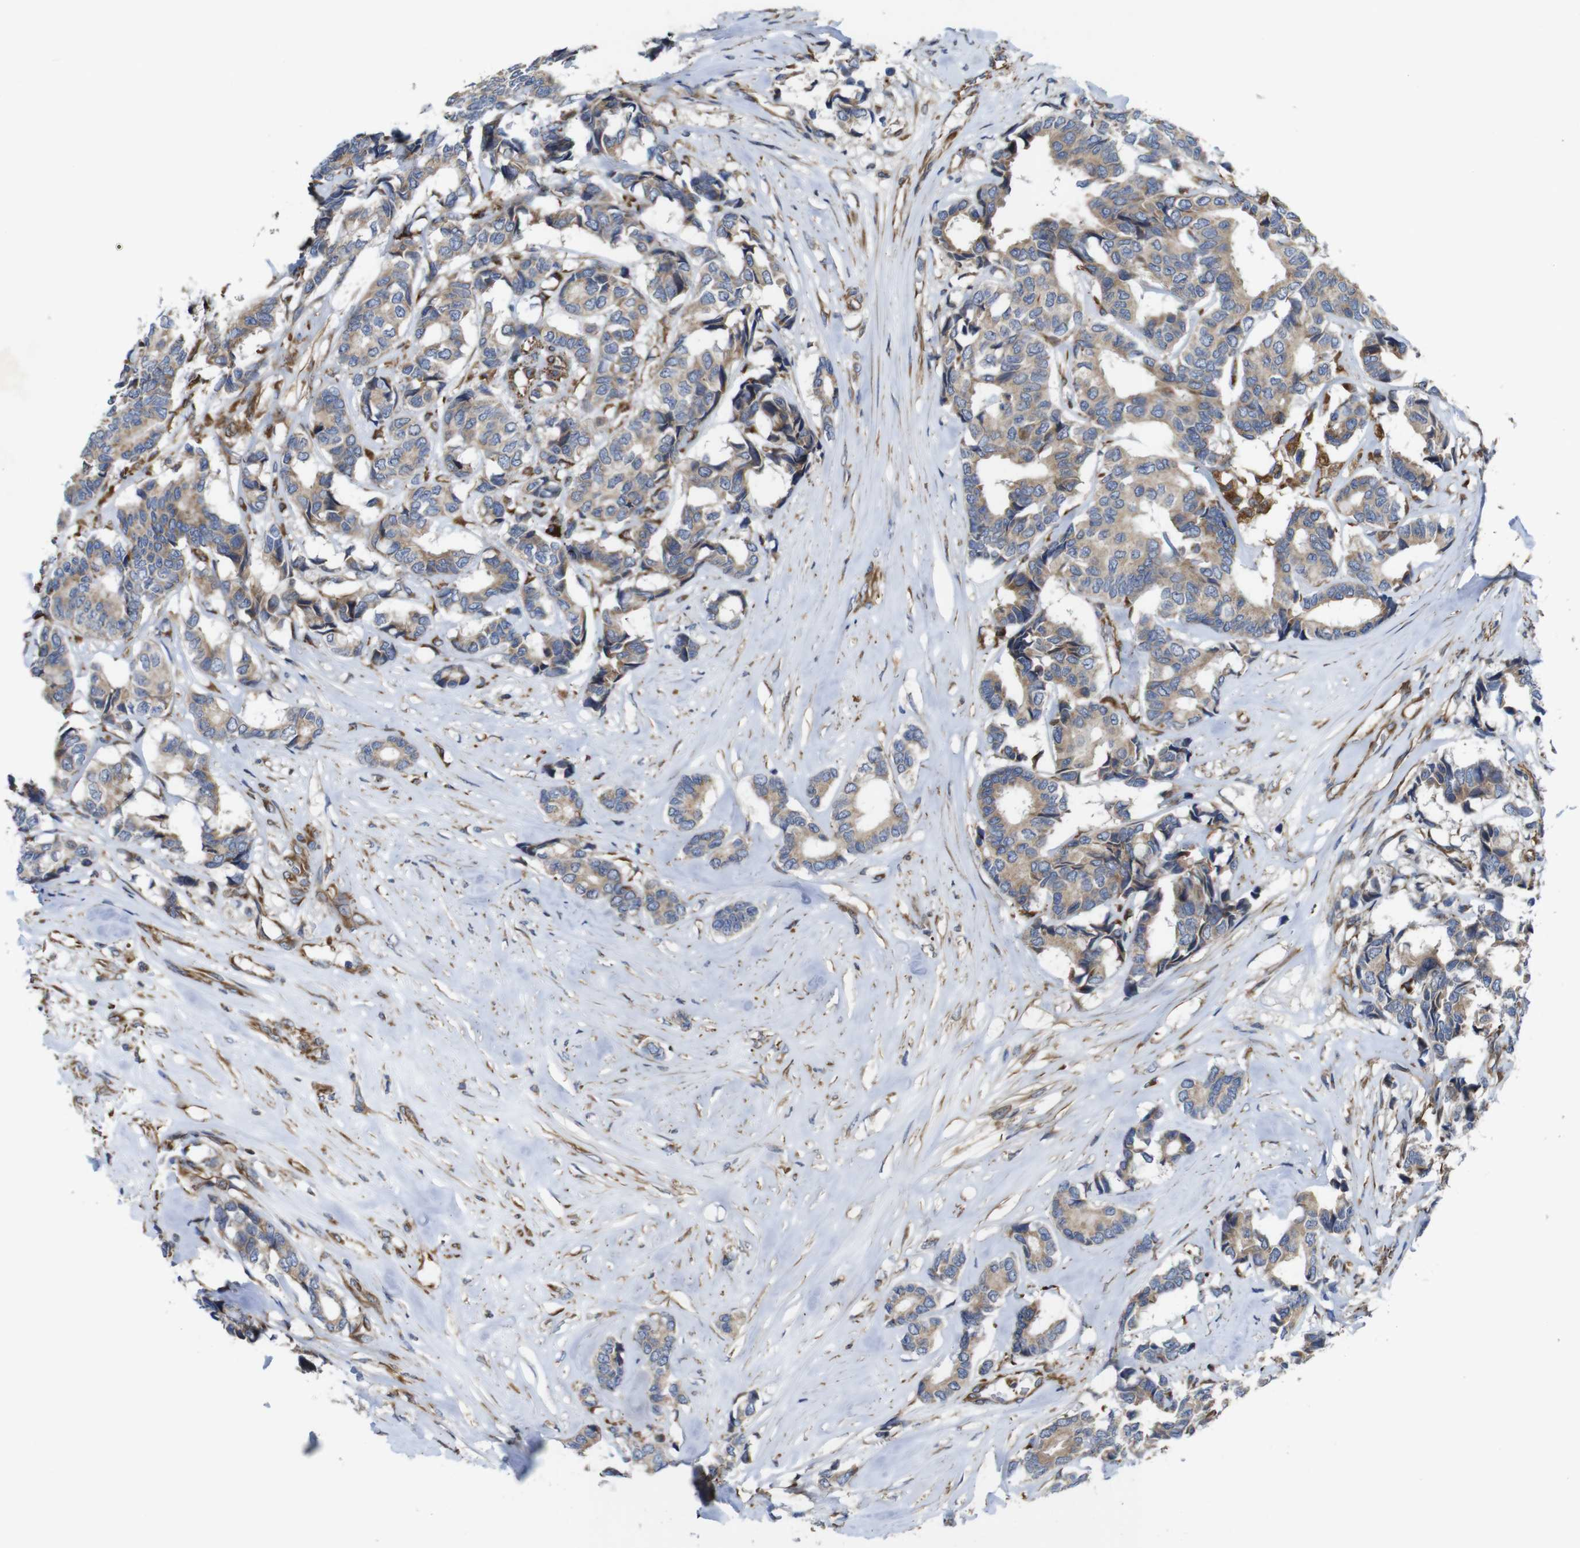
{"staining": {"intensity": "weak", "quantity": ">75%", "location": "cytoplasmic/membranous"}, "tissue": "breast cancer", "cell_type": "Tumor cells", "image_type": "cancer", "snomed": [{"axis": "morphology", "description": "Duct carcinoma"}, {"axis": "topography", "description": "Breast"}], "caption": "Weak cytoplasmic/membranous staining is appreciated in approximately >75% of tumor cells in breast cancer (invasive ductal carcinoma).", "gene": "POMK", "patient": {"sex": "female", "age": 87}}